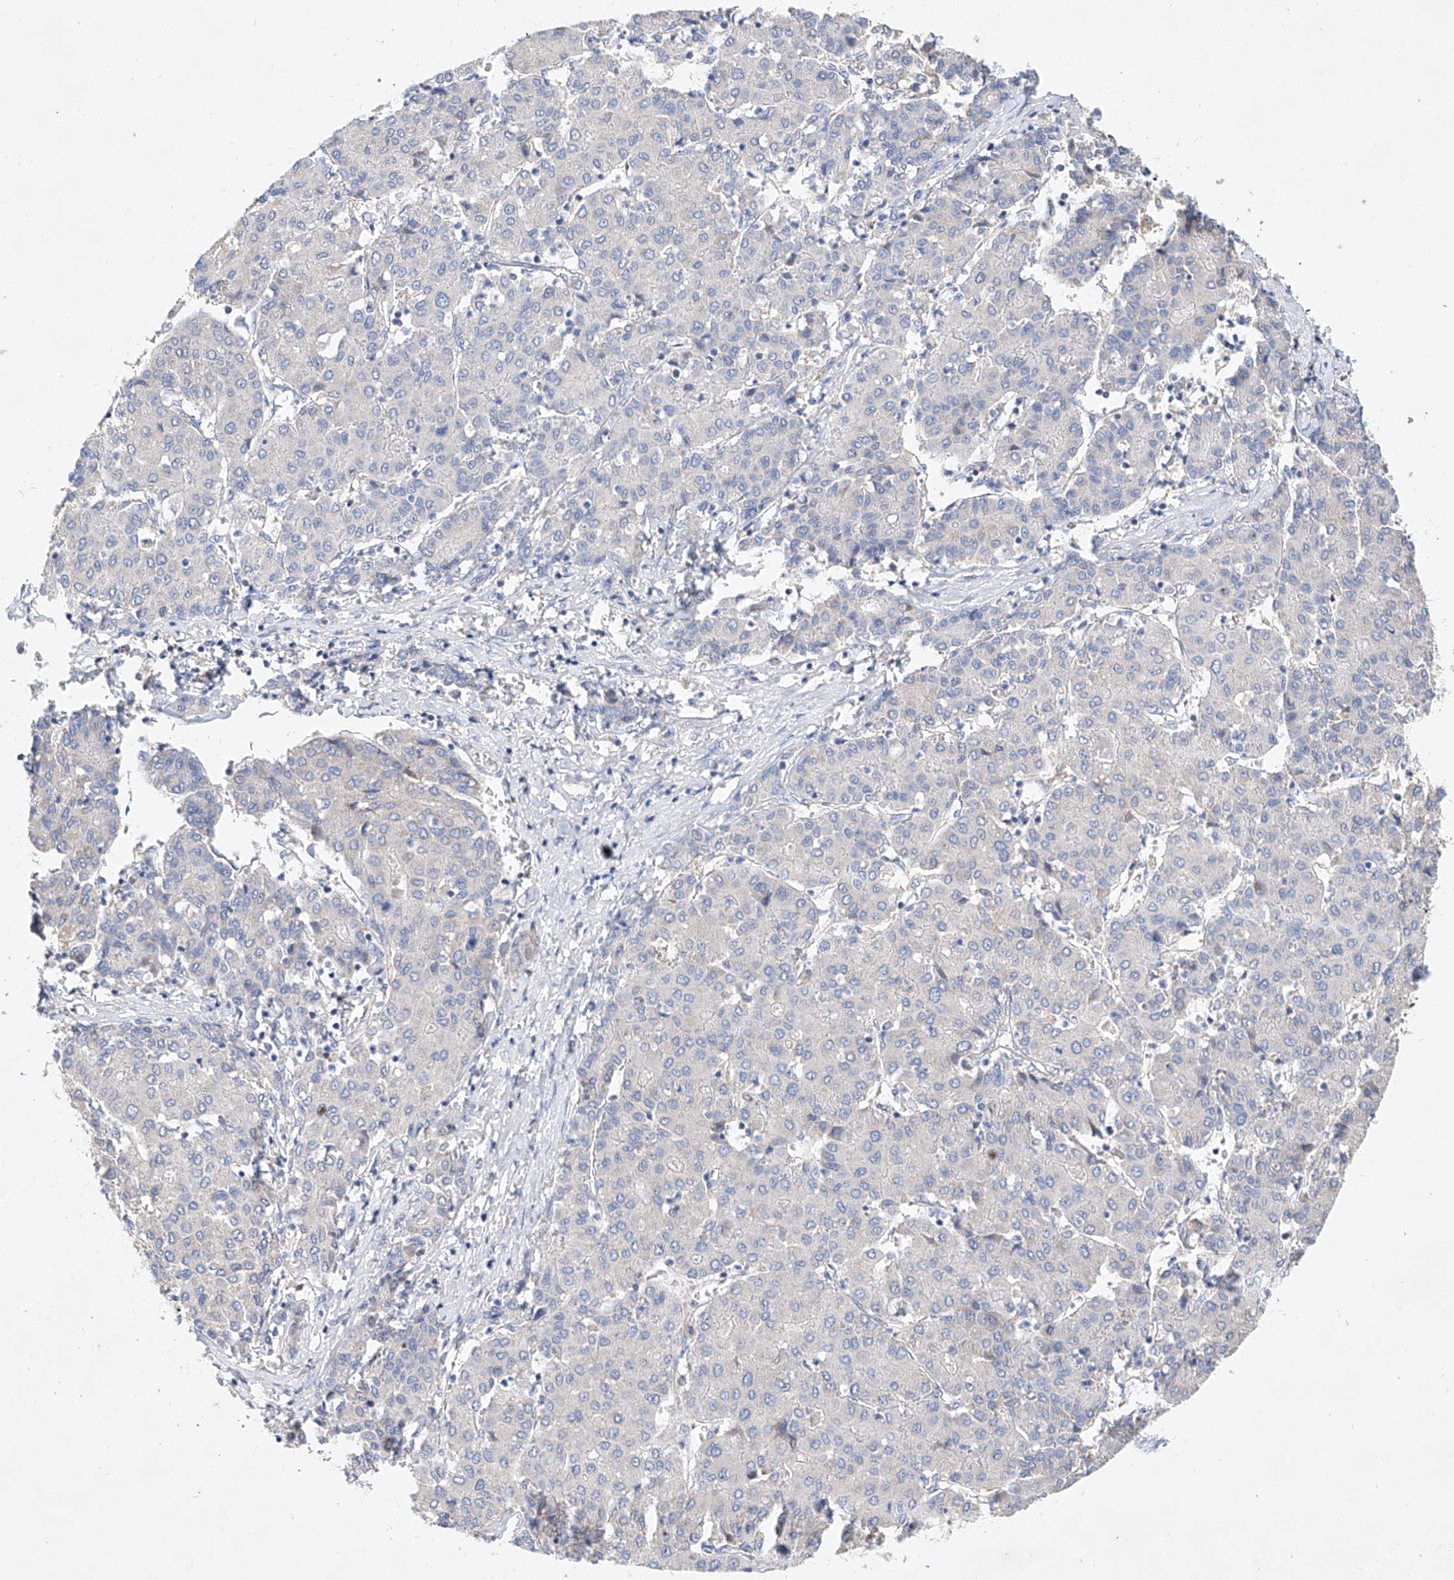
{"staining": {"intensity": "negative", "quantity": "none", "location": "none"}, "tissue": "liver cancer", "cell_type": "Tumor cells", "image_type": "cancer", "snomed": [{"axis": "morphology", "description": "Carcinoma, Hepatocellular, NOS"}, {"axis": "topography", "description": "Liver"}], "caption": "An IHC micrograph of hepatocellular carcinoma (liver) is shown. There is no staining in tumor cells of hepatocellular carcinoma (liver).", "gene": "AMD1", "patient": {"sex": "male", "age": 65}}